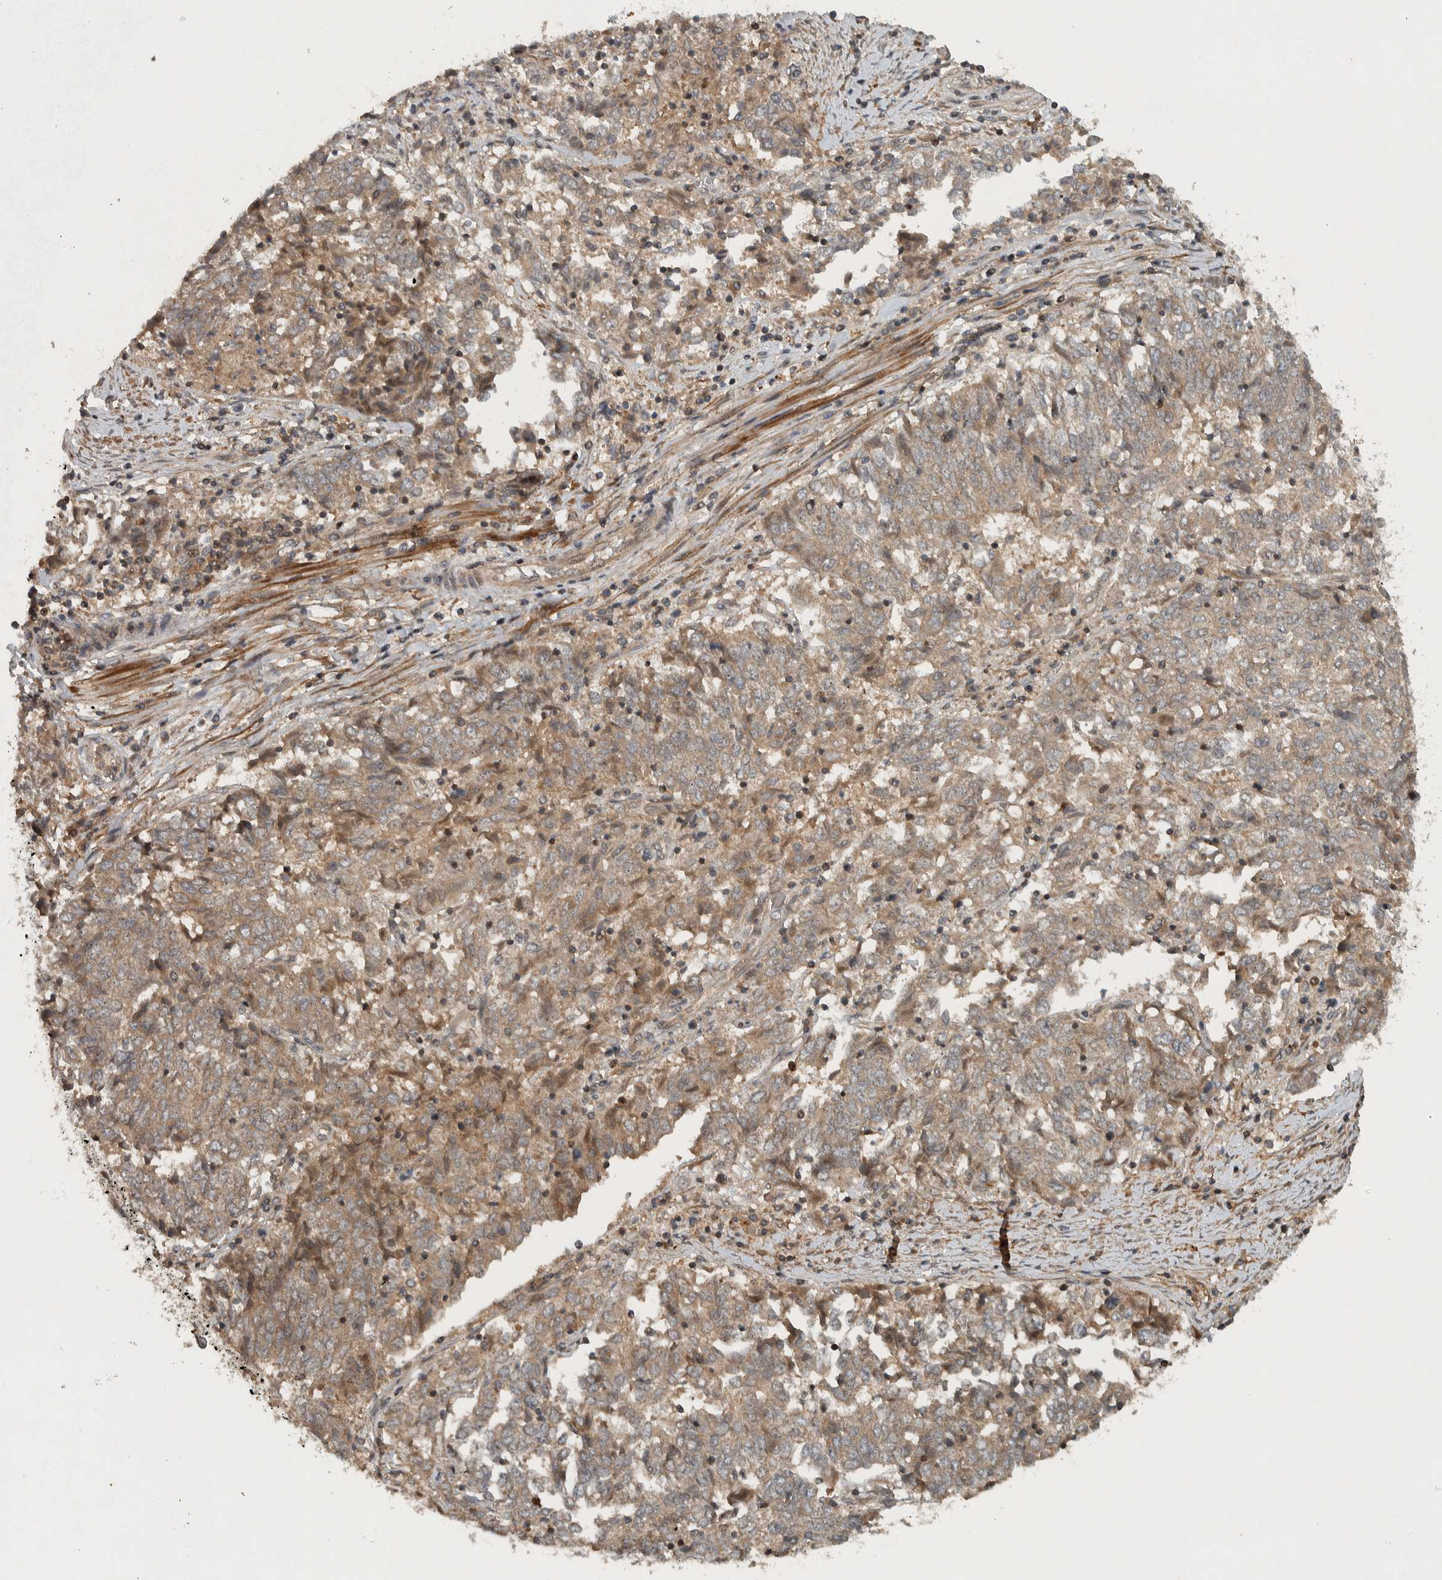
{"staining": {"intensity": "moderate", "quantity": ">75%", "location": "cytoplasmic/membranous"}, "tissue": "endometrial cancer", "cell_type": "Tumor cells", "image_type": "cancer", "snomed": [{"axis": "morphology", "description": "Adenocarcinoma, NOS"}, {"axis": "topography", "description": "Endometrium"}], "caption": "Approximately >75% of tumor cells in human adenocarcinoma (endometrial) show moderate cytoplasmic/membranous protein positivity as visualized by brown immunohistochemical staining.", "gene": "KIFAP3", "patient": {"sex": "female", "age": 80}}